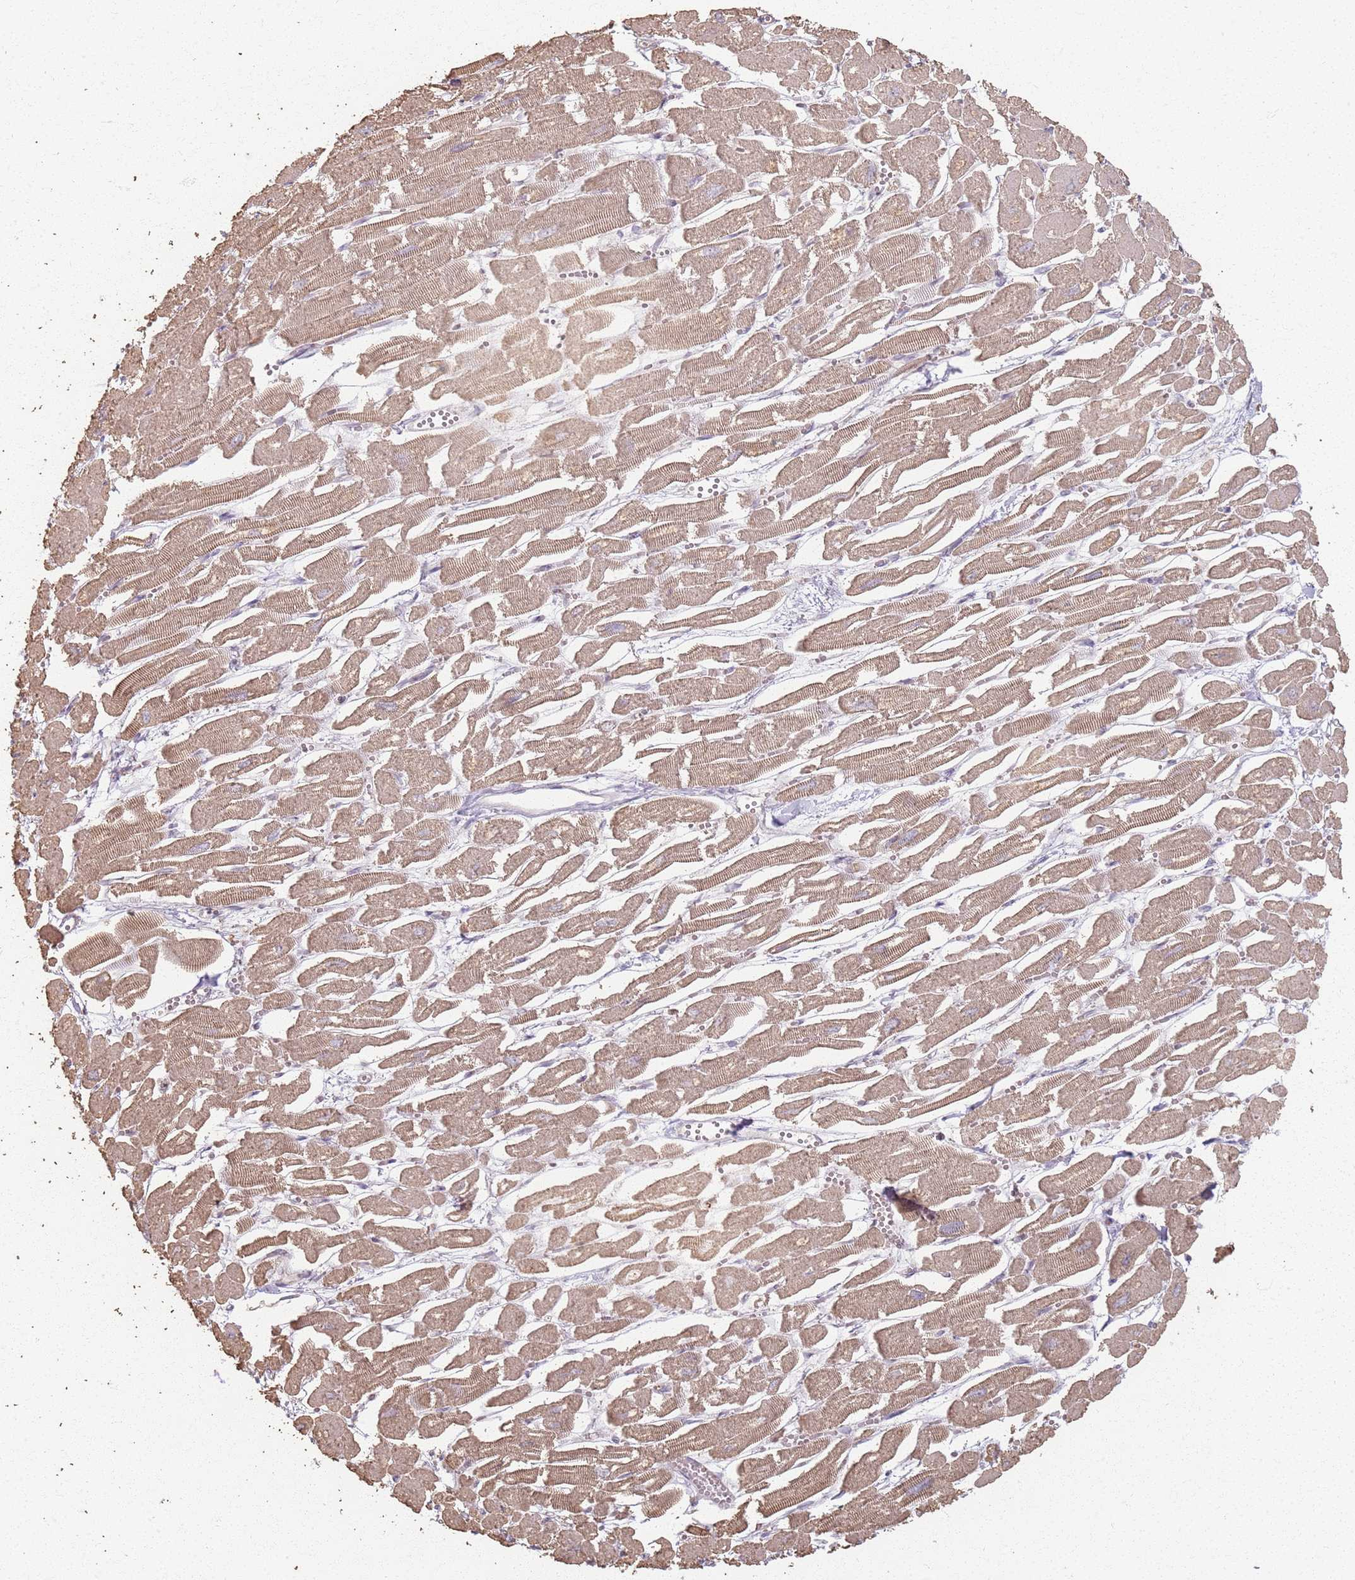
{"staining": {"intensity": "moderate", "quantity": "<25%", "location": "cytoplasmic/membranous"}, "tissue": "heart muscle", "cell_type": "Cardiomyocytes", "image_type": "normal", "snomed": [{"axis": "morphology", "description": "Normal tissue, NOS"}, {"axis": "topography", "description": "Heart"}], "caption": "Moderate cytoplasmic/membranous expression is appreciated in about <25% of cardiomyocytes in normal heart muscle.", "gene": "CCDC168", "patient": {"sex": "male", "age": 54}}